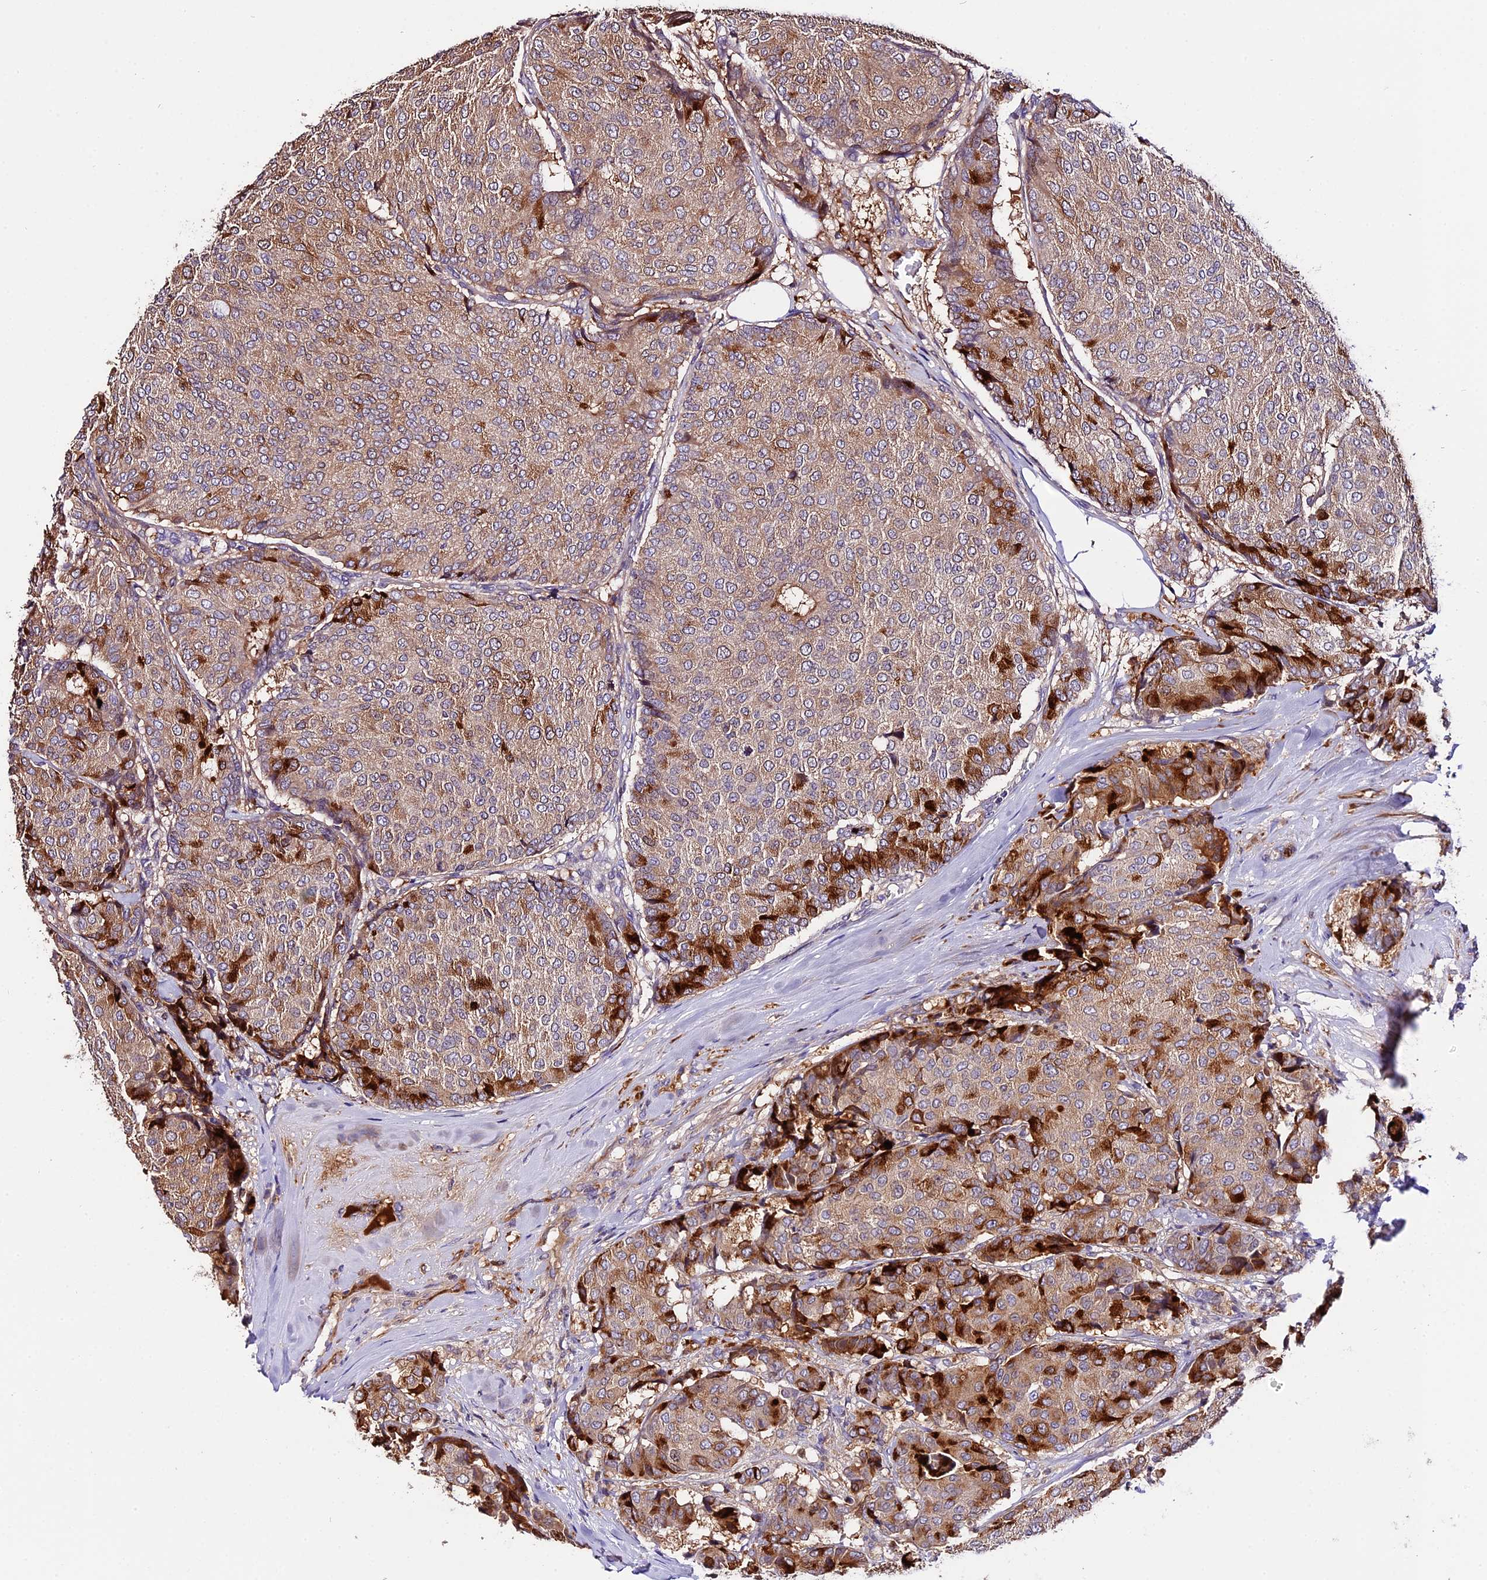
{"staining": {"intensity": "strong", "quantity": "<25%", "location": "cytoplasmic/membranous"}, "tissue": "breast cancer", "cell_type": "Tumor cells", "image_type": "cancer", "snomed": [{"axis": "morphology", "description": "Duct carcinoma"}, {"axis": "topography", "description": "Breast"}], "caption": "IHC micrograph of neoplastic tissue: human breast invasive ductal carcinoma stained using IHC shows medium levels of strong protein expression localized specifically in the cytoplasmic/membranous of tumor cells, appearing as a cytoplasmic/membranous brown color.", "gene": "MAP3K7CL", "patient": {"sex": "female", "age": 75}}